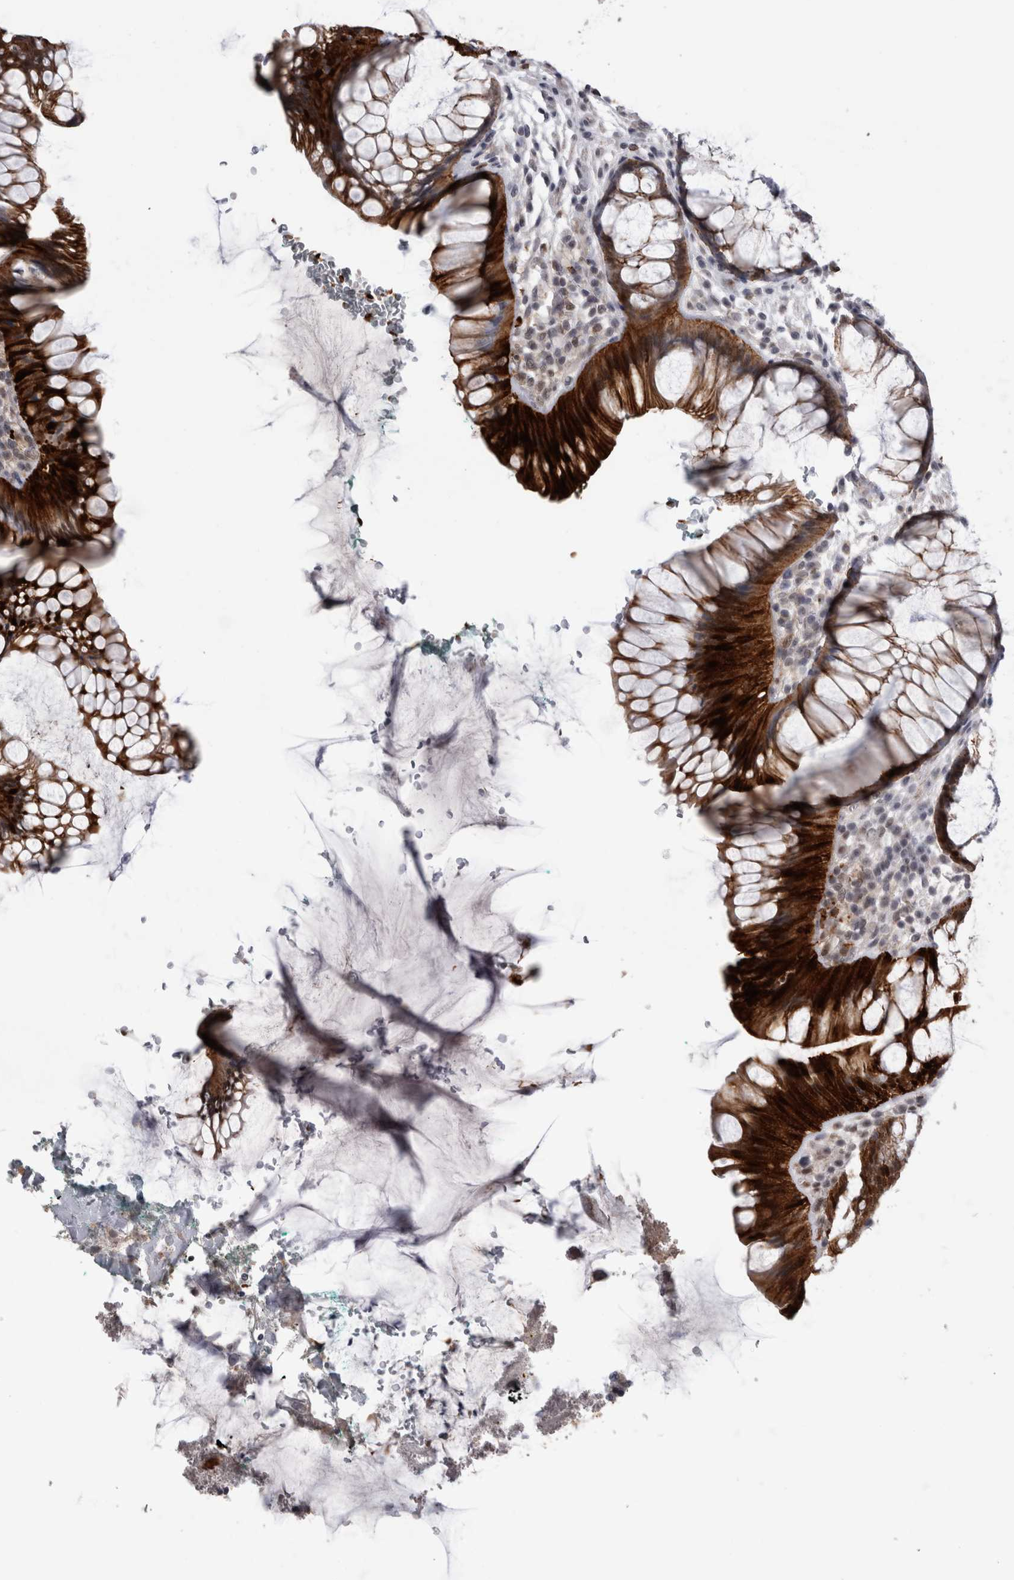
{"staining": {"intensity": "strong", "quantity": ">75%", "location": "cytoplasmic/membranous,nuclear"}, "tissue": "rectum", "cell_type": "Glandular cells", "image_type": "normal", "snomed": [{"axis": "morphology", "description": "Normal tissue, NOS"}, {"axis": "topography", "description": "Rectum"}], "caption": "Glandular cells demonstrate strong cytoplasmic/membranous,nuclear expression in approximately >75% of cells in unremarkable rectum.", "gene": "PEBP4", "patient": {"sex": "male", "age": 51}}